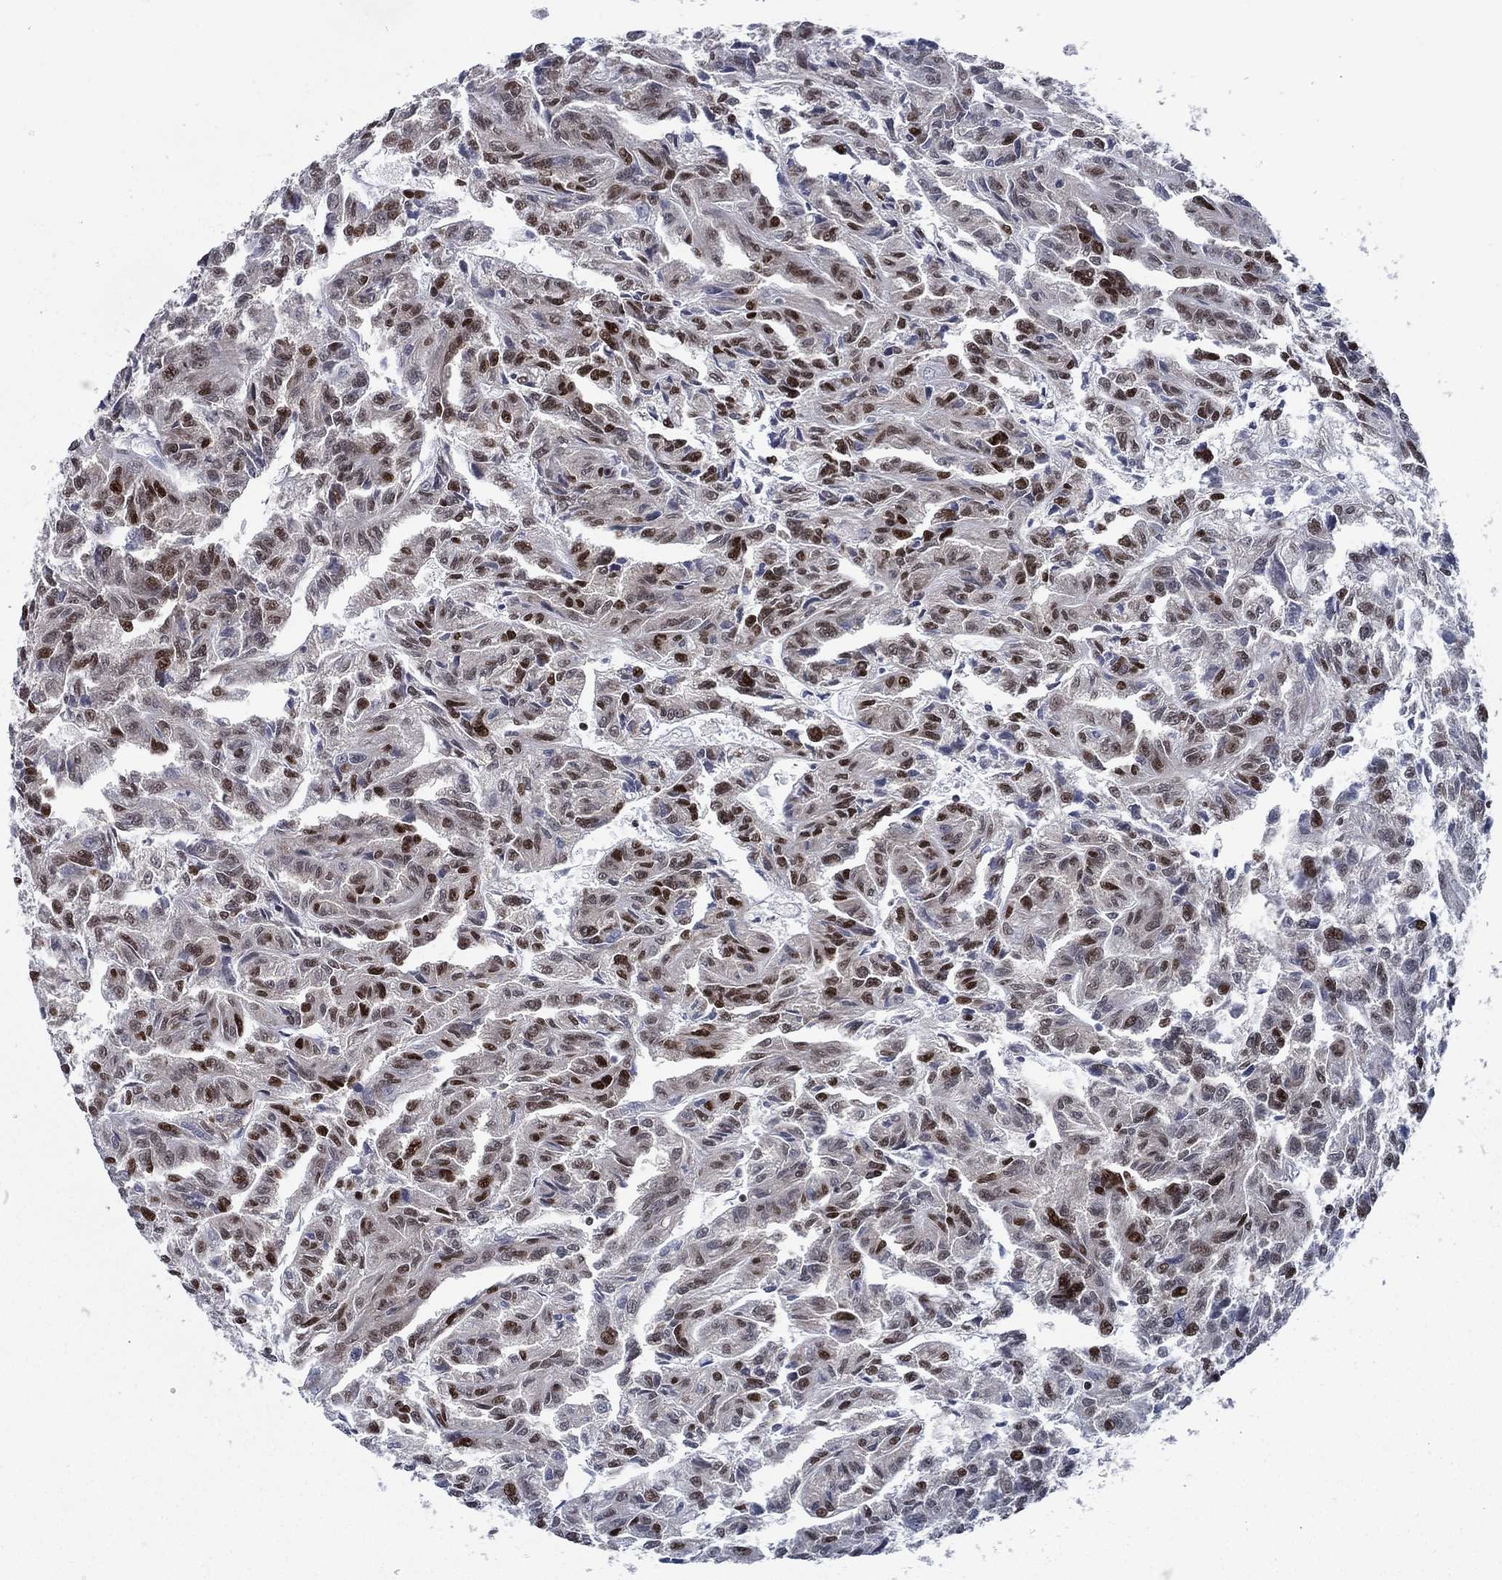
{"staining": {"intensity": "strong", "quantity": "25%-75%", "location": "nuclear"}, "tissue": "renal cancer", "cell_type": "Tumor cells", "image_type": "cancer", "snomed": [{"axis": "morphology", "description": "Adenocarcinoma, NOS"}, {"axis": "topography", "description": "Kidney"}], "caption": "Renal adenocarcinoma stained for a protein (brown) displays strong nuclear positive positivity in approximately 25%-75% of tumor cells.", "gene": "RPRD1B", "patient": {"sex": "male", "age": 79}}